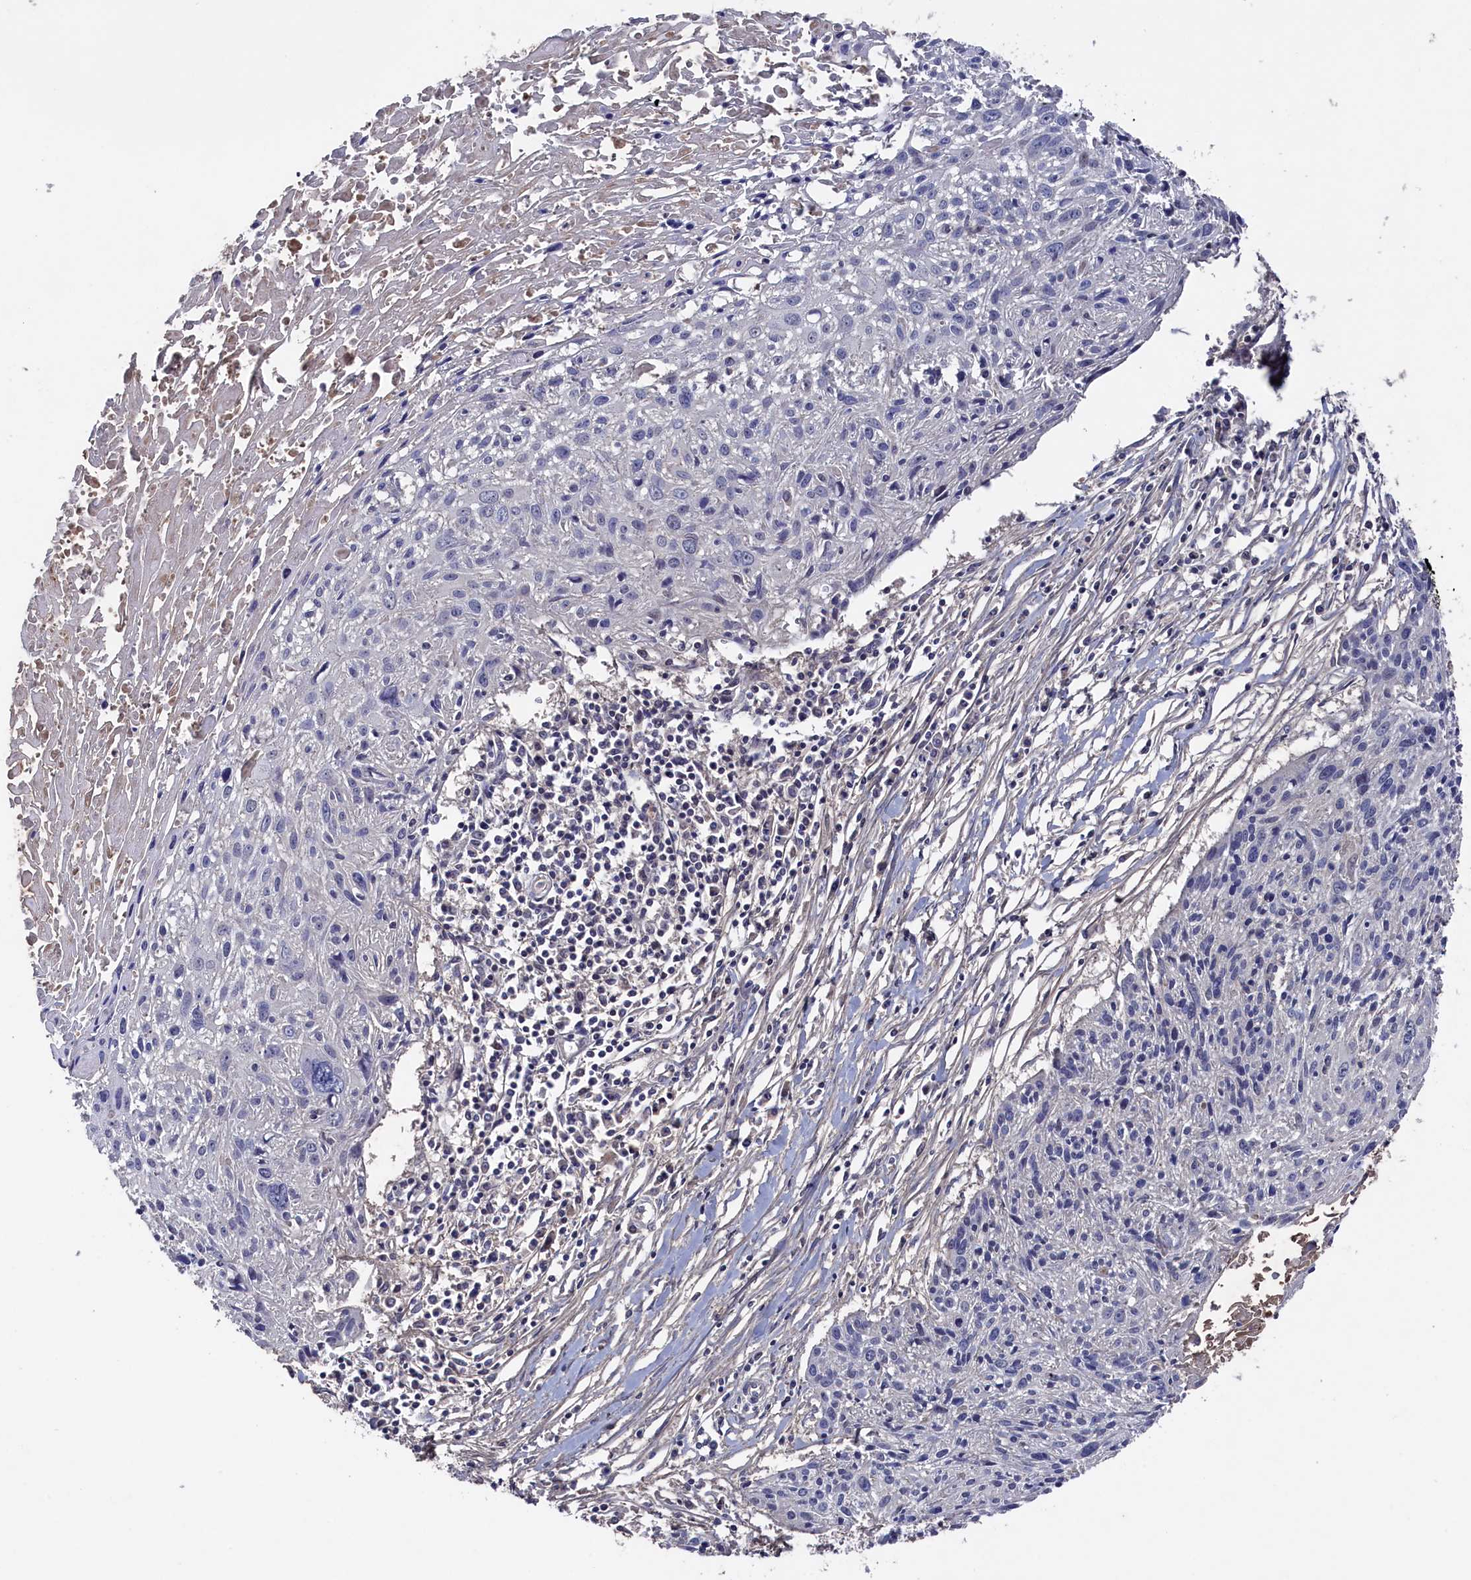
{"staining": {"intensity": "negative", "quantity": "none", "location": "none"}, "tissue": "cervical cancer", "cell_type": "Tumor cells", "image_type": "cancer", "snomed": [{"axis": "morphology", "description": "Squamous cell carcinoma, NOS"}, {"axis": "topography", "description": "Cervix"}], "caption": "This is an immunohistochemistry photomicrograph of cervical cancer. There is no expression in tumor cells.", "gene": "TMC5", "patient": {"sex": "female", "age": 51}}